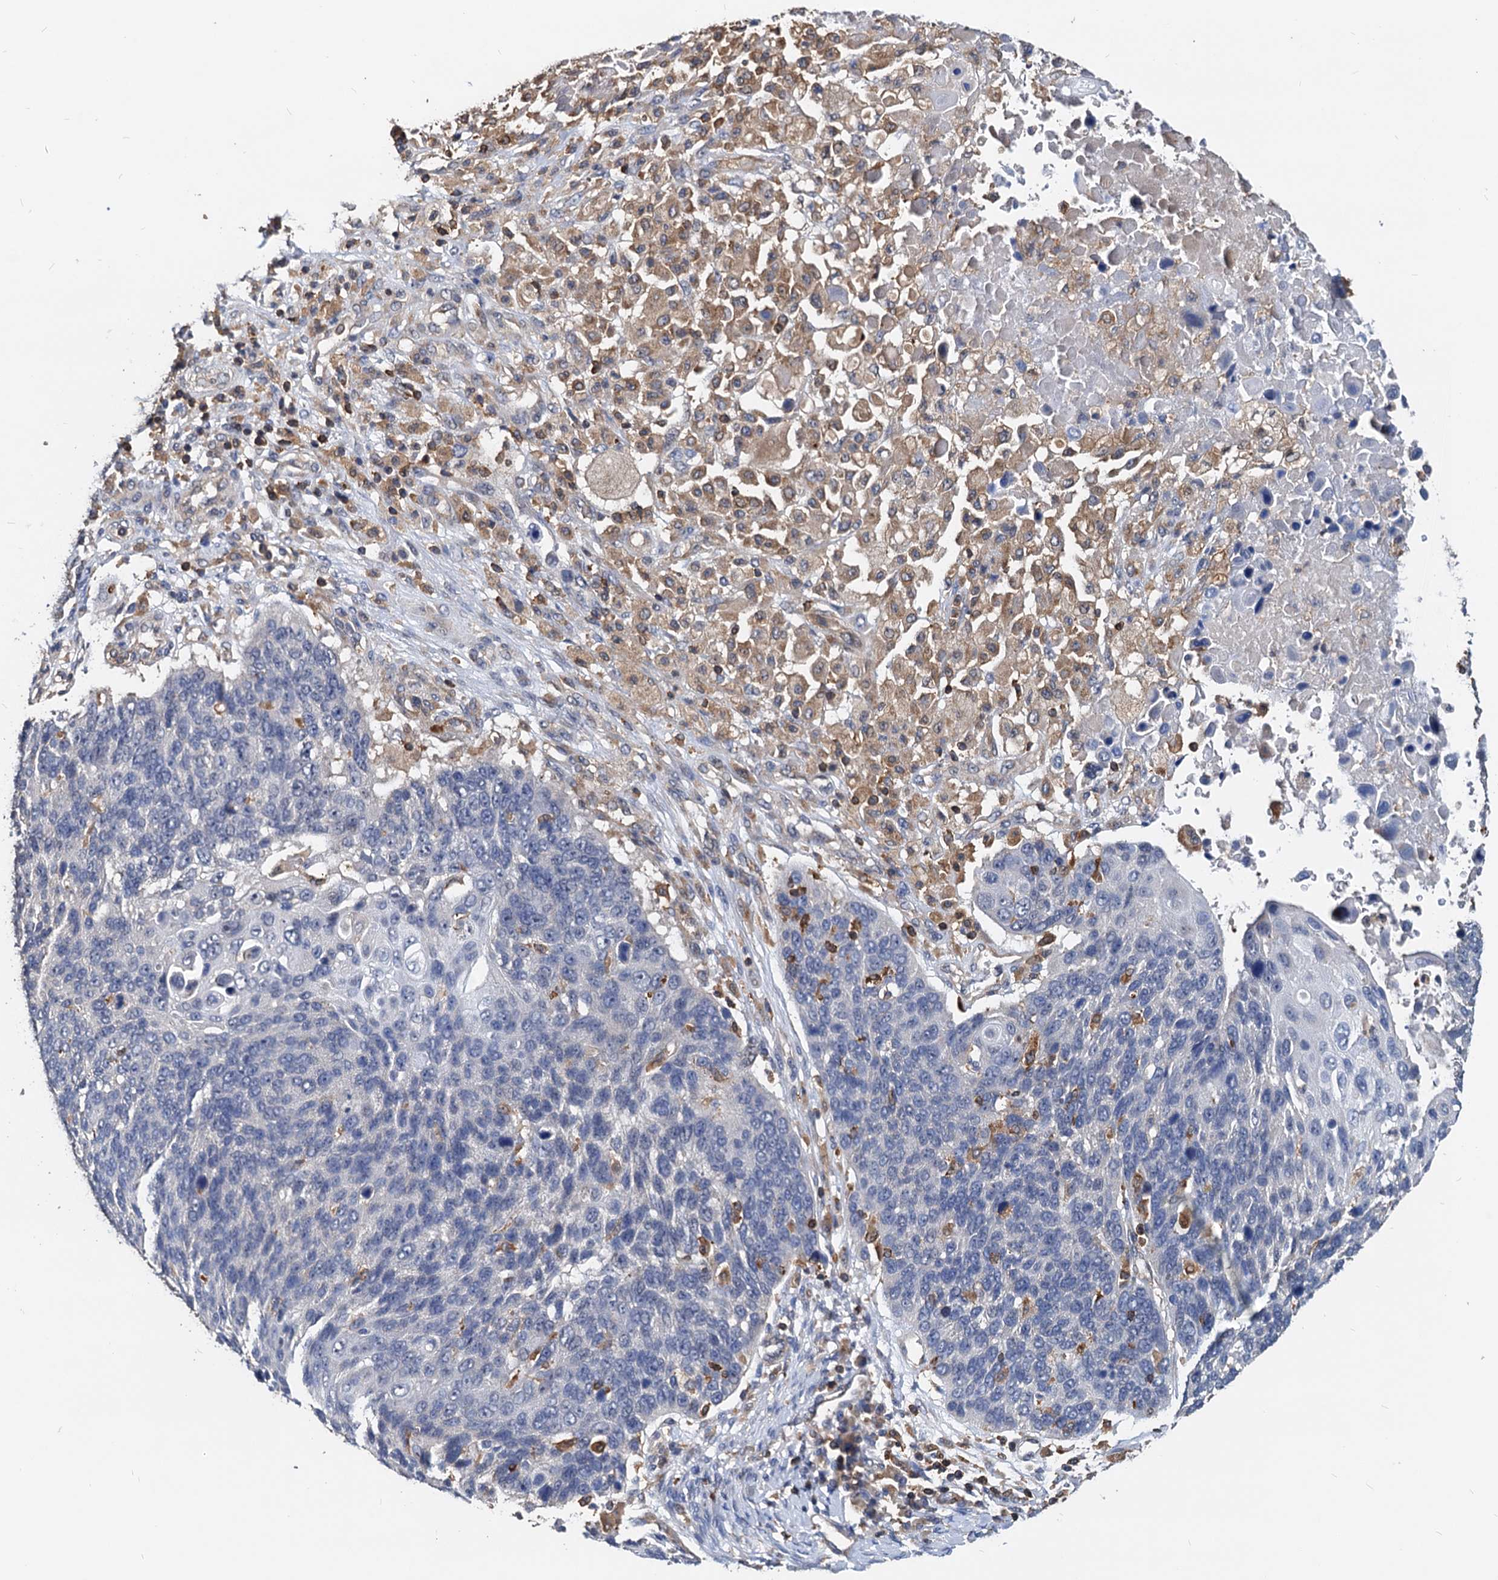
{"staining": {"intensity": "negative", "quantity": "none", "location": "none"}, "tissue": "lung cancer", "cell_type": "Tumor cells", "image_type": "cancer", "snomed": [{"axis": "morphology", "description": "Squamous cell carcinoma, NOS"}, {"axis": "topography", "description": "Lung"}], "caption": "The image exhibits no significant staining in tumor cells of squamous cell carcinoma (lung).", "gene": "LCP2", "patient": {"sex": "male", "age": 66}}